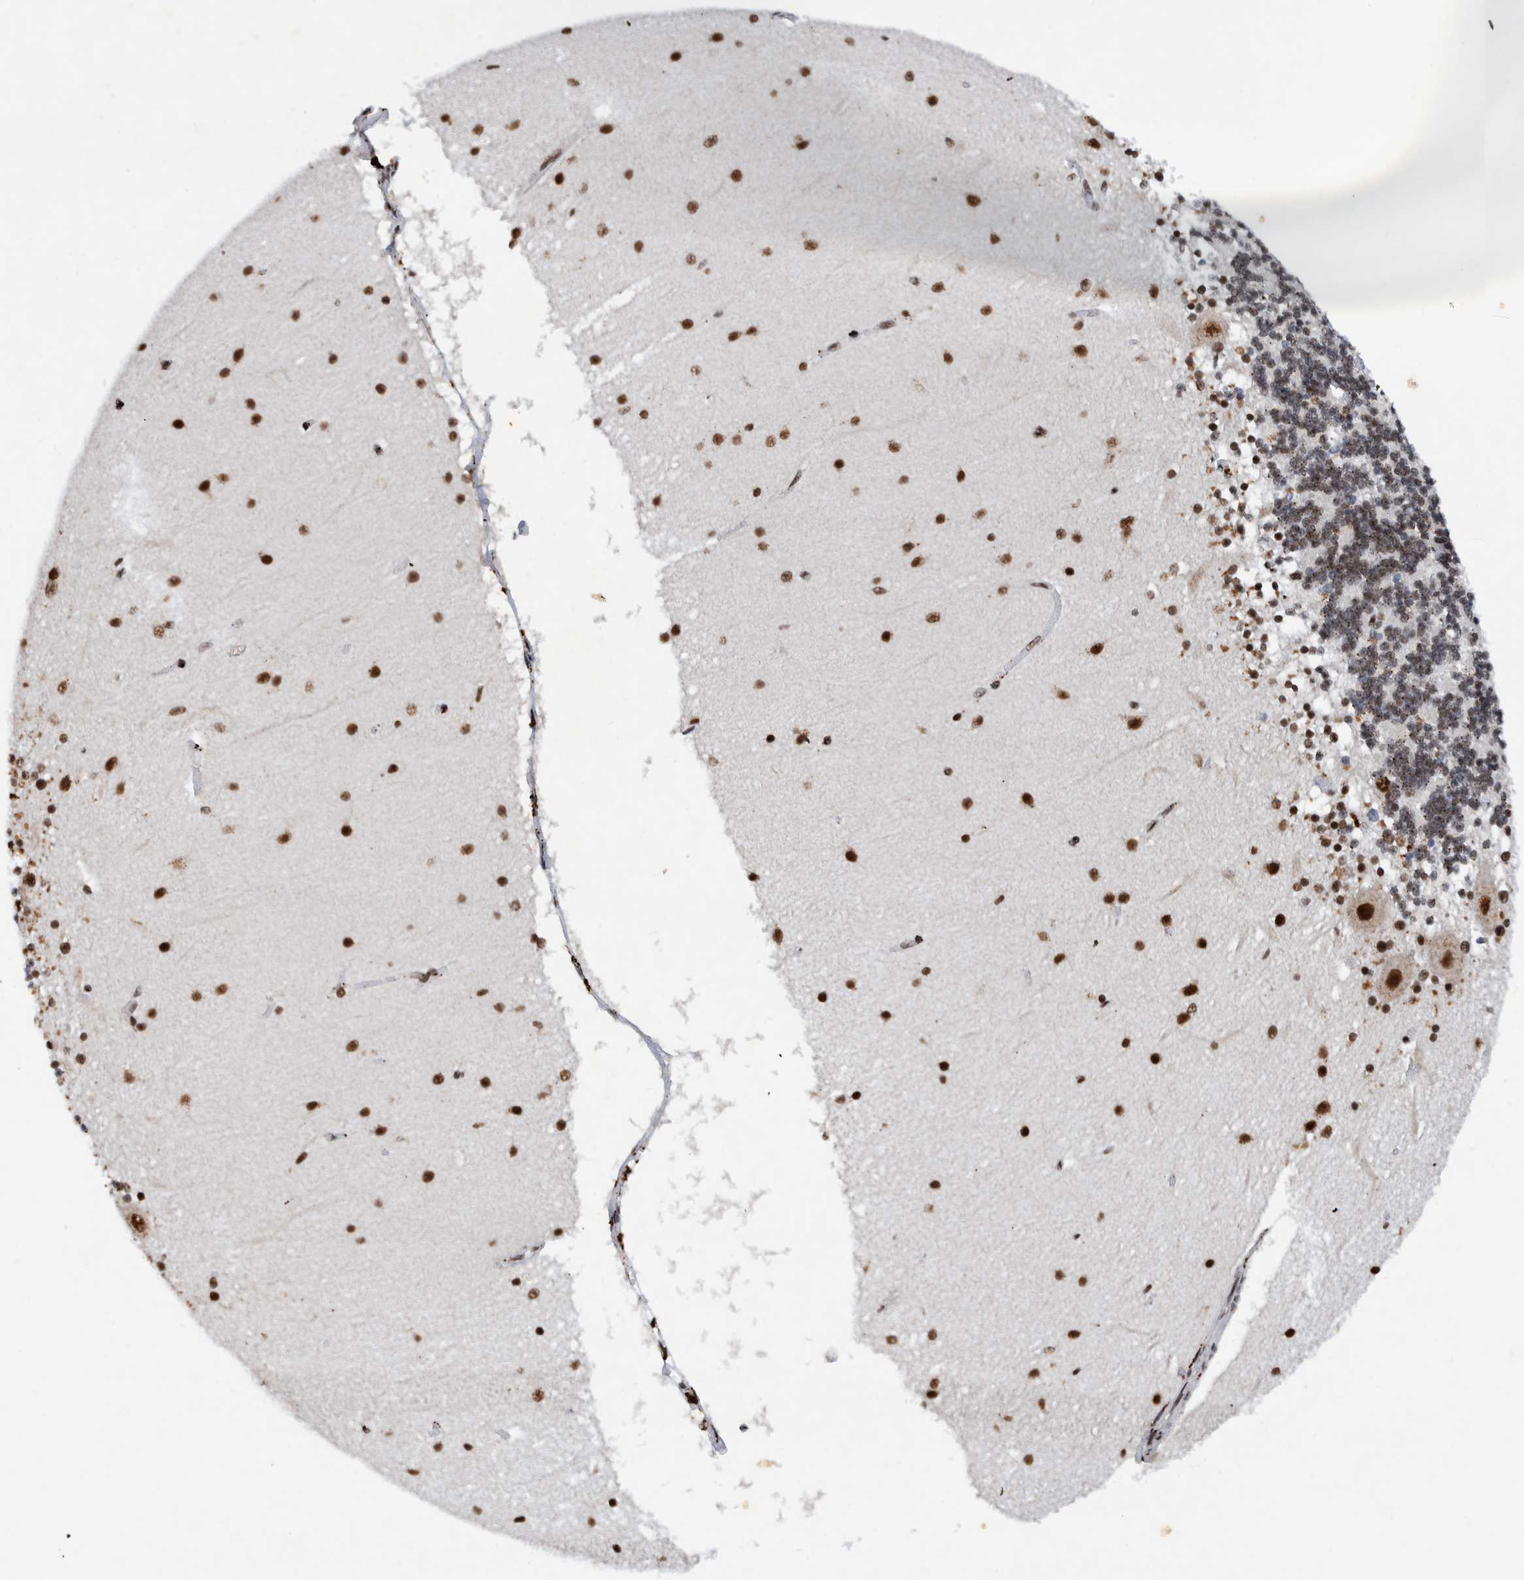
{"staining": {"intensity": "strong", "quantity": "25%-75%", "location": "nuclear"}, "tissue": "cerebellum", "cell_type": "Cells in granular layer", "image_type": "normal", "snomed": [{"axis": "morphology", "description": "Normal tissue, NOS"}, {"axis": "topography", "description": "Cerebellum"}], "caption": "Immunohistochemistry micrograph of unremarkable human cerebellum stained for a protein (brown), which exhibits high levels of strong nuclear positivity in approximately 25%-75% of cells in granular layer.", "gene": "TAF10", "patient": {"sex": "female", "age": 54}}